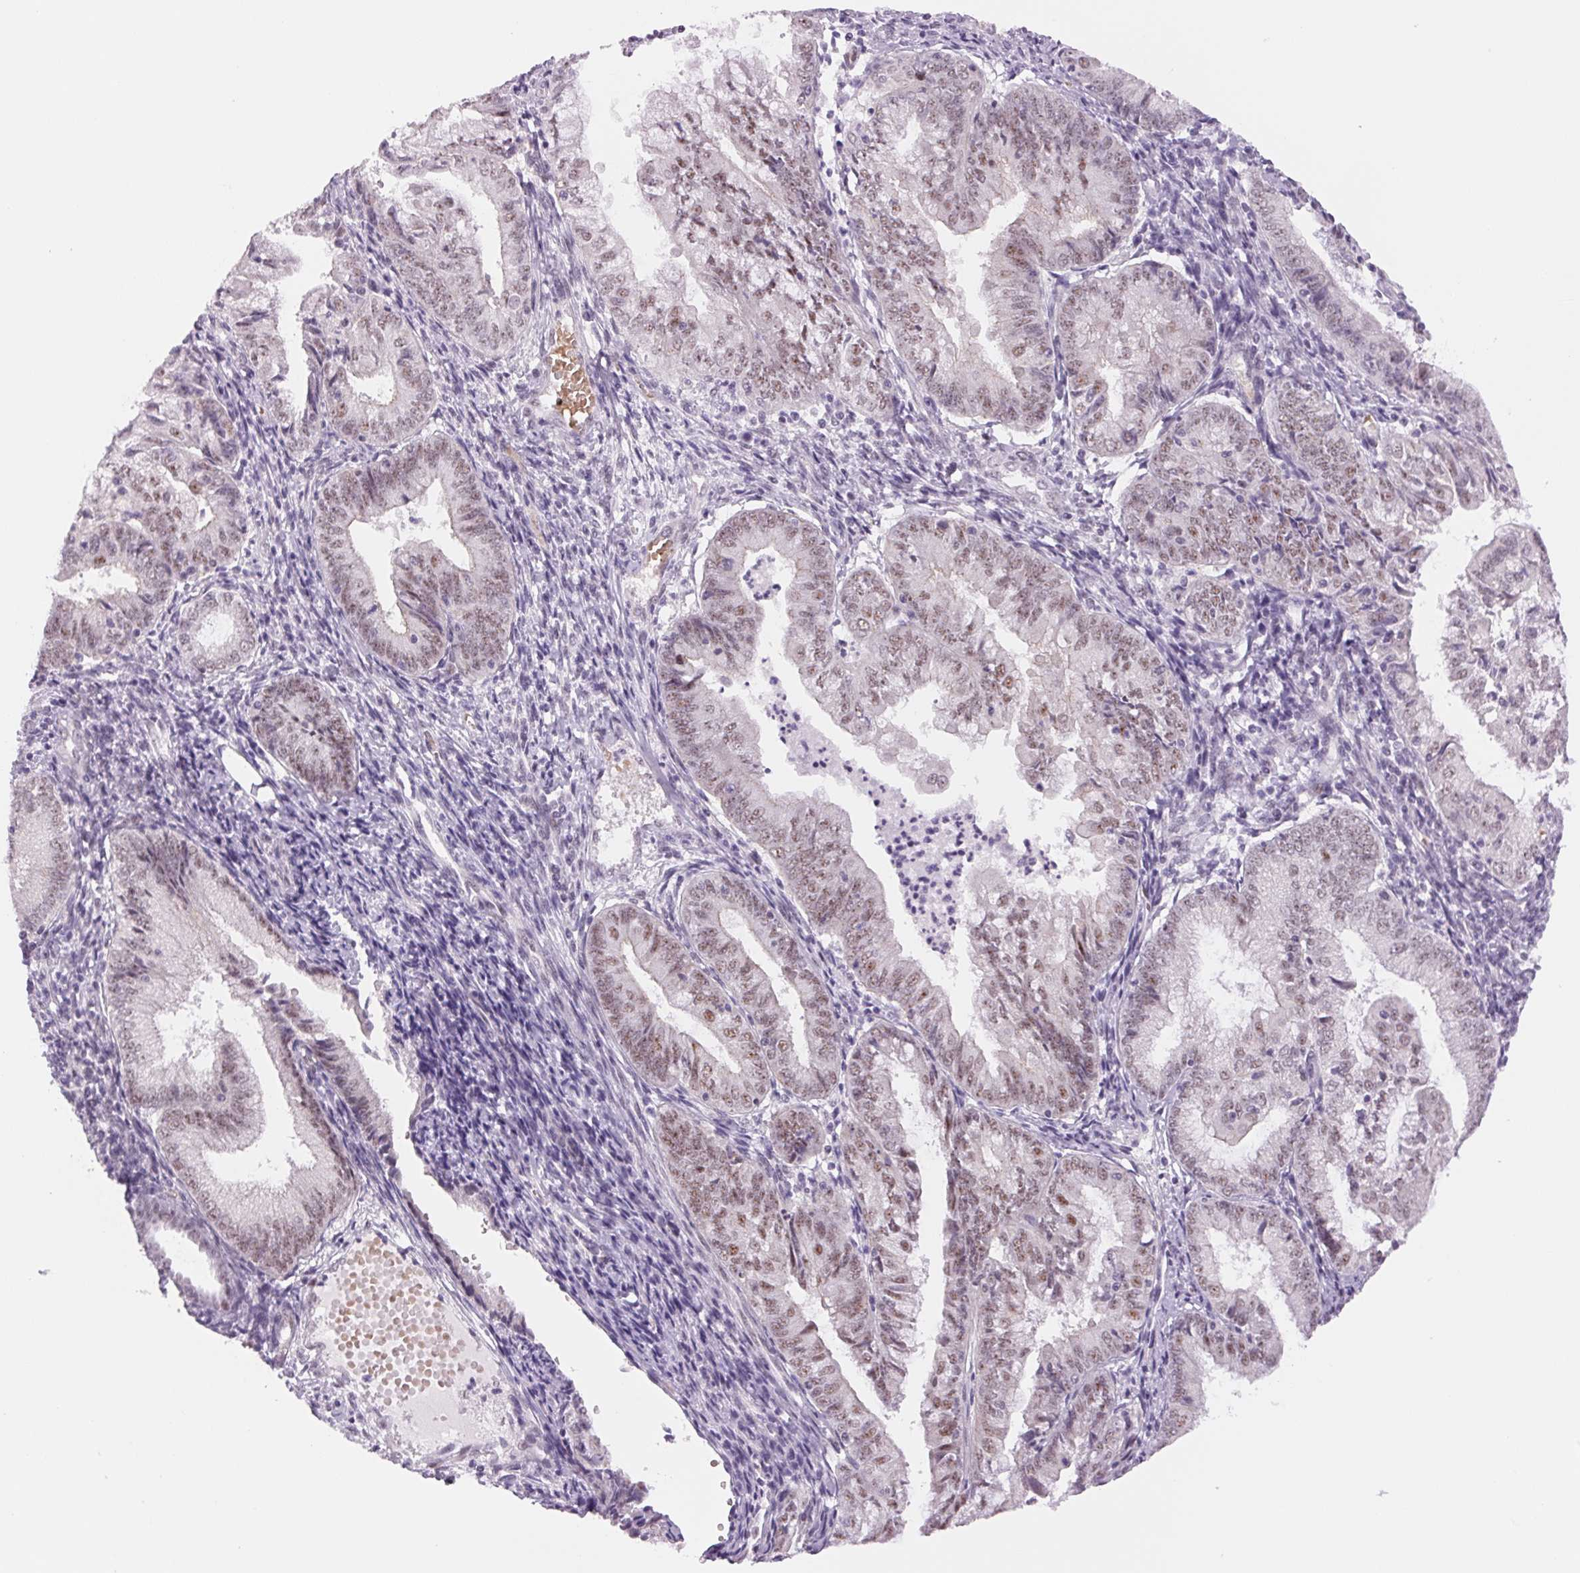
{"staining": {"intensity": "weak", "quantity": "25%-75%", "location": "nuclear"}, "tissue": "endometrial cancer", "cell_type": "Tumor cells", "image_type": "cancer", "snomed": [{"axis": "morphology", "description": "Adenocarcinoma, NOS"}, {"axis": "topography", "description": "Endometrium"}], "caption": "Protein expression analysis of human endometrial adenocarcinoma reveals weak nuclear positivity in approximately 25%-75% of tumor cells.", "gene": "ZC3H14", "patient": {"sex": "female", "age": 55}}